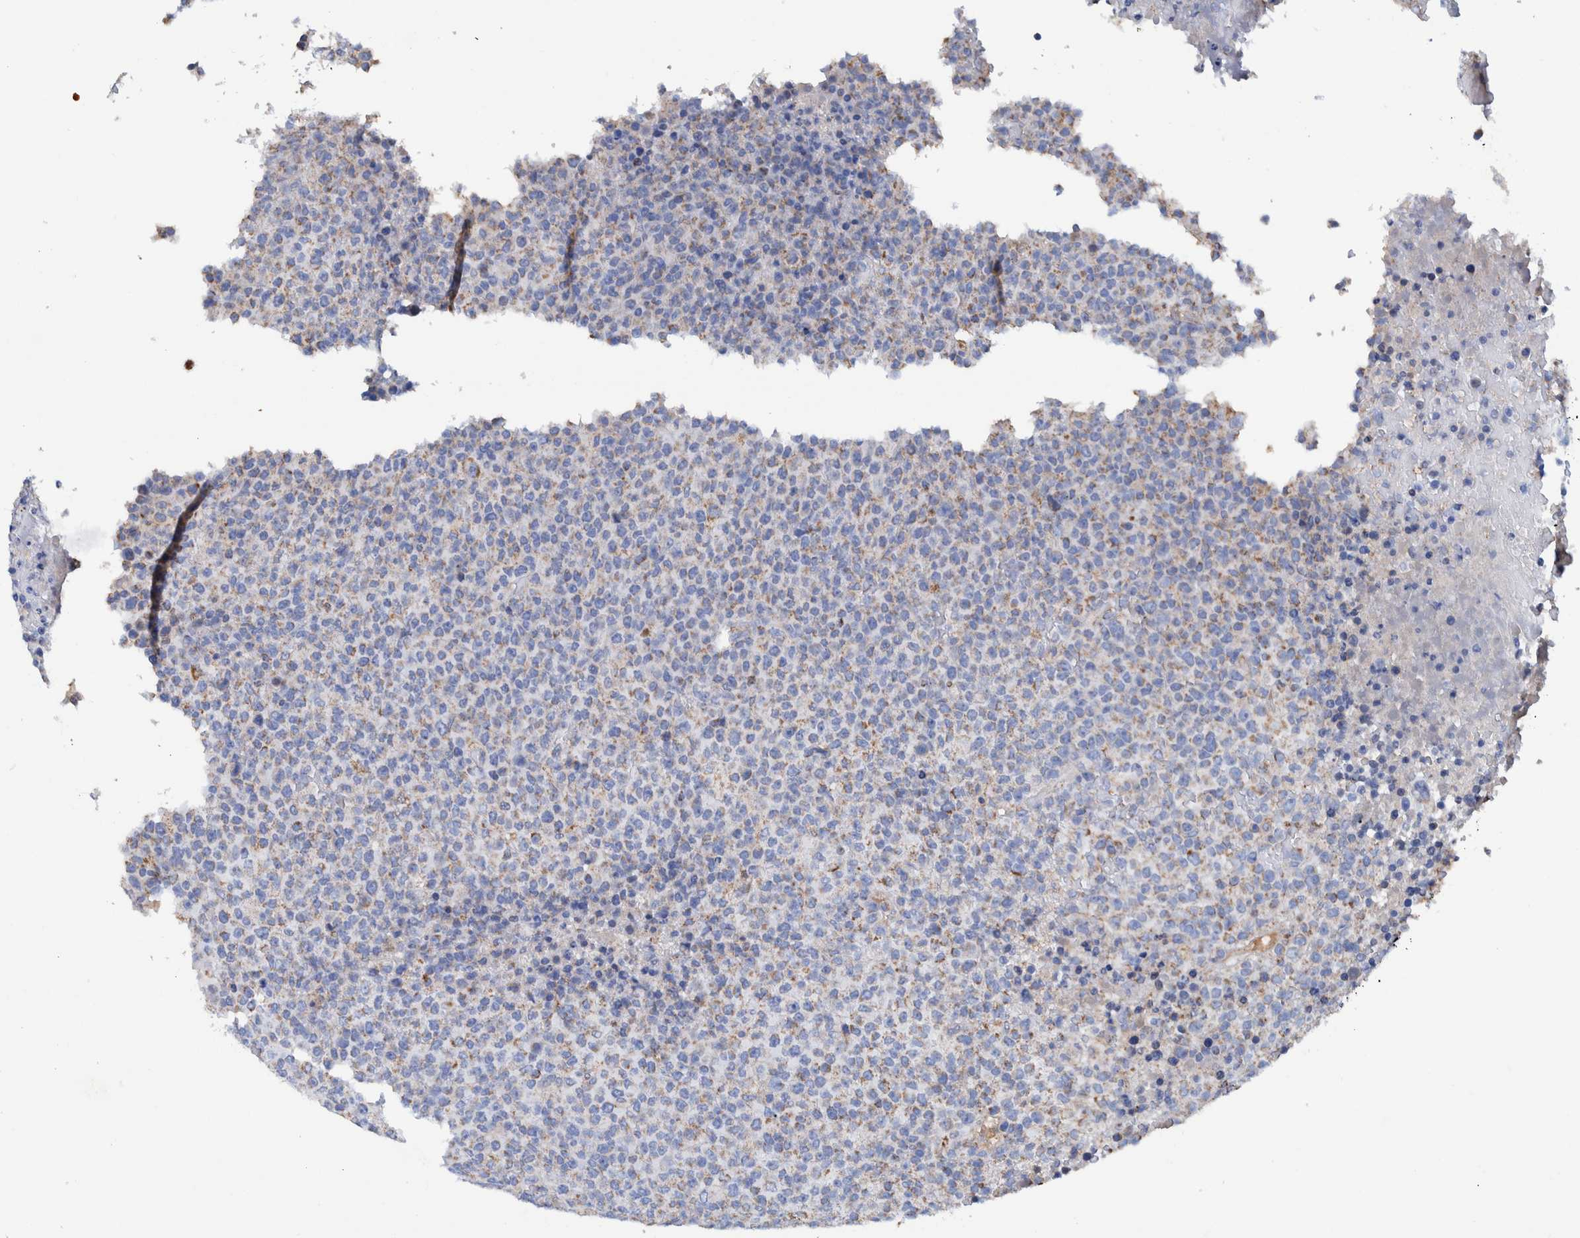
{"staining": {"intensity": "weak", "quantity": "<25%", "location": "cytoplasmic/membranous"}, "tissue": "lymphoma", "cell_type": "Tumor cells", "image_type": "cancer", "snomed": [{"axis": "morphology", "description": "Malignant lymphoma, non-Hodgkin's type, High grade"}, {"axis": "topography", "description": "Lymph node"}], "caption": "Immunohistochemistry (IHC) of human lymphoma reveals no expression in tumor cells.", "gene": "DECR1", "patient": {"sex": "male", "age": 13}}